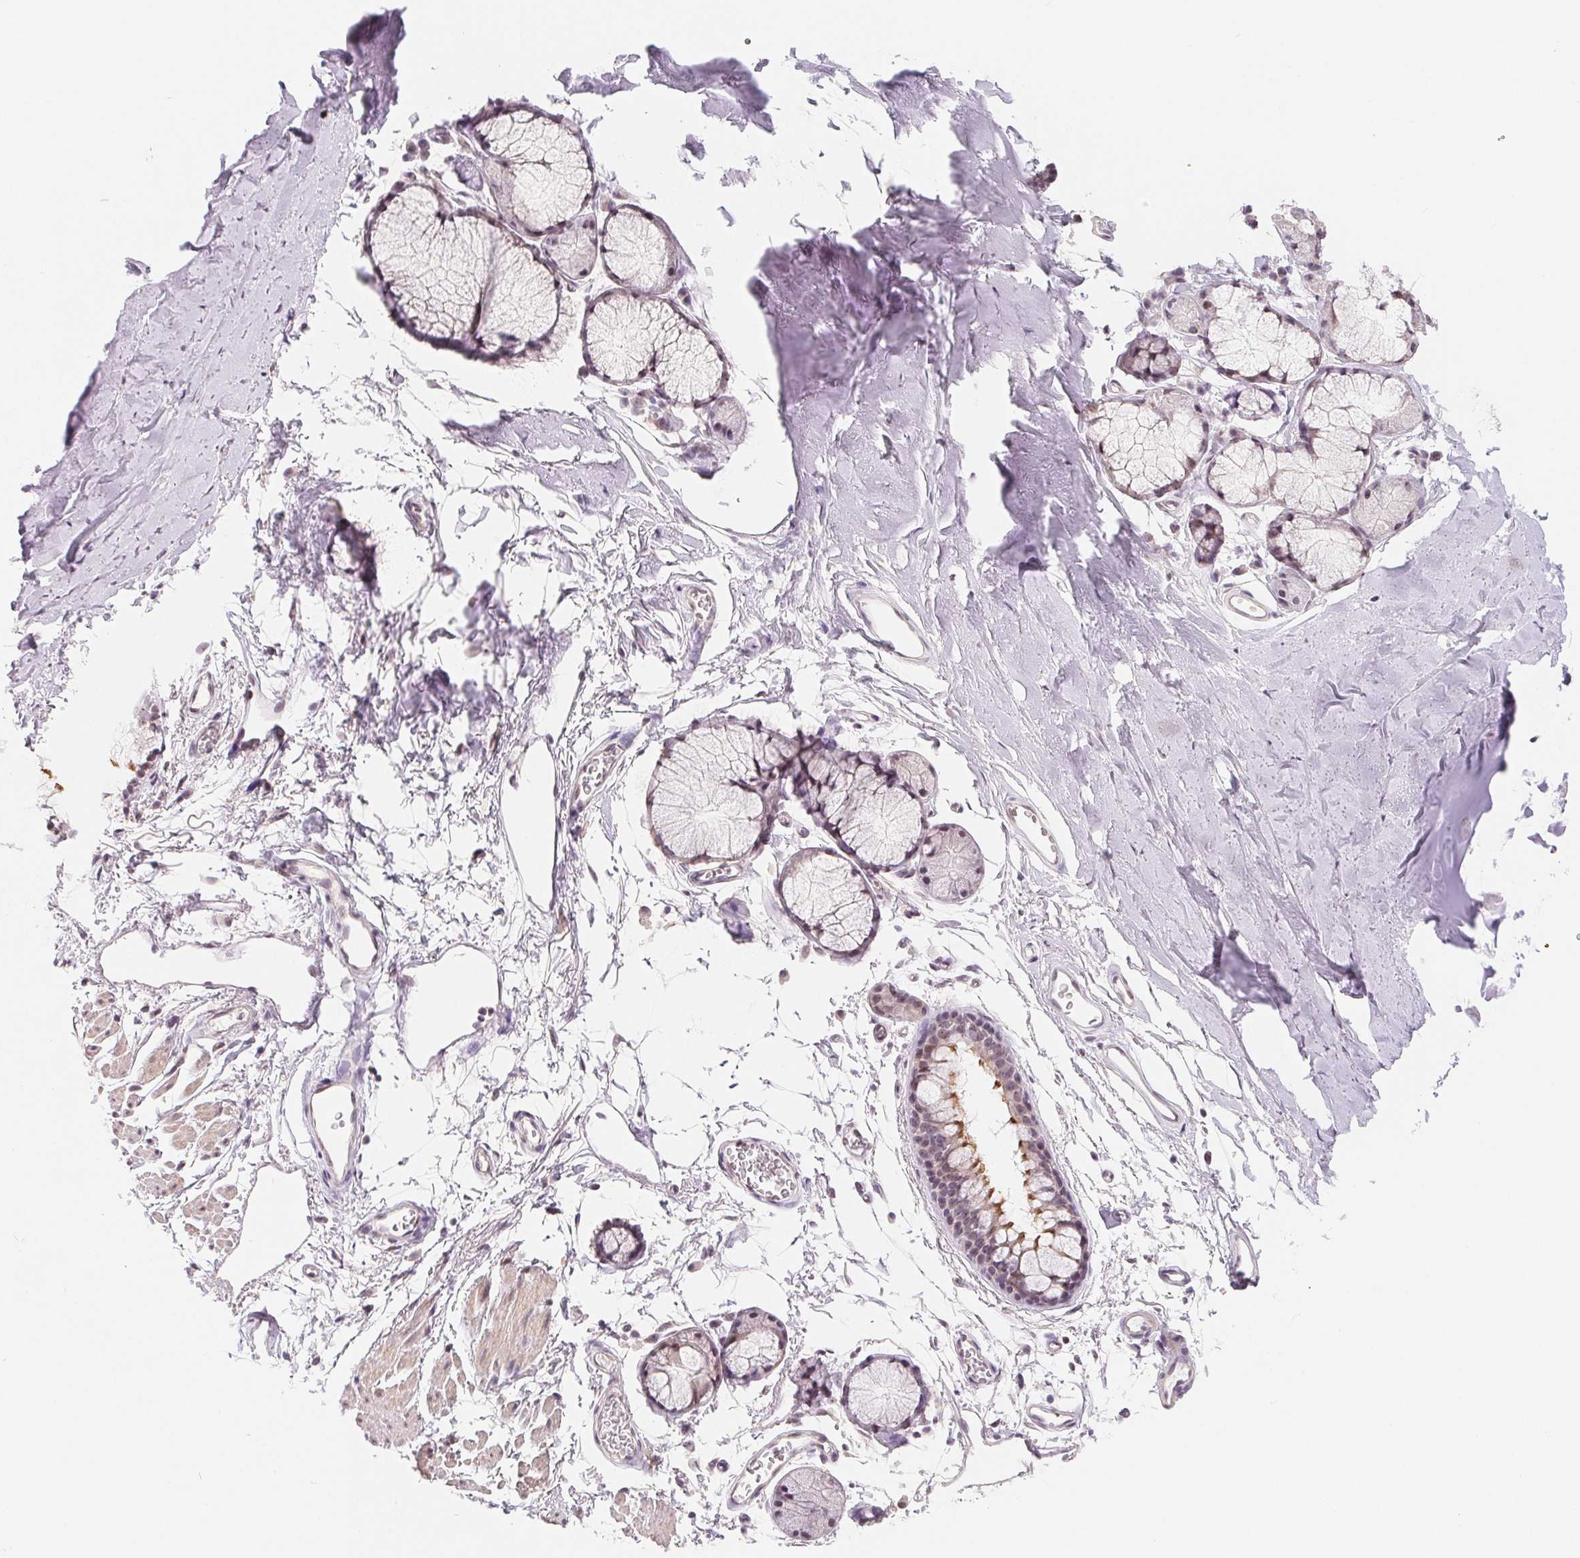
{"staining": {"intensity": "negative", "quantity": "none", "location": "none"}, "tissue": "adipose tissue", "cell_type": "Adipocytes", "image_type": "normal", "snomed": [{"axis": "morphology", "description": "Normal tissue, NOS"}, {"axis": "topography", "description": "Cartilage tissue"}, {"axis": "topography", "description": "Bronchus"}], "caption": "Adipose tissue was stained to show a protein in brown. There is no significant expression in adipocytes. (Immunohistochemistry, brightfield microscopy, high magnification).", "gene": "LCA5L", "patient": {"sex": "female", "age": 79}}